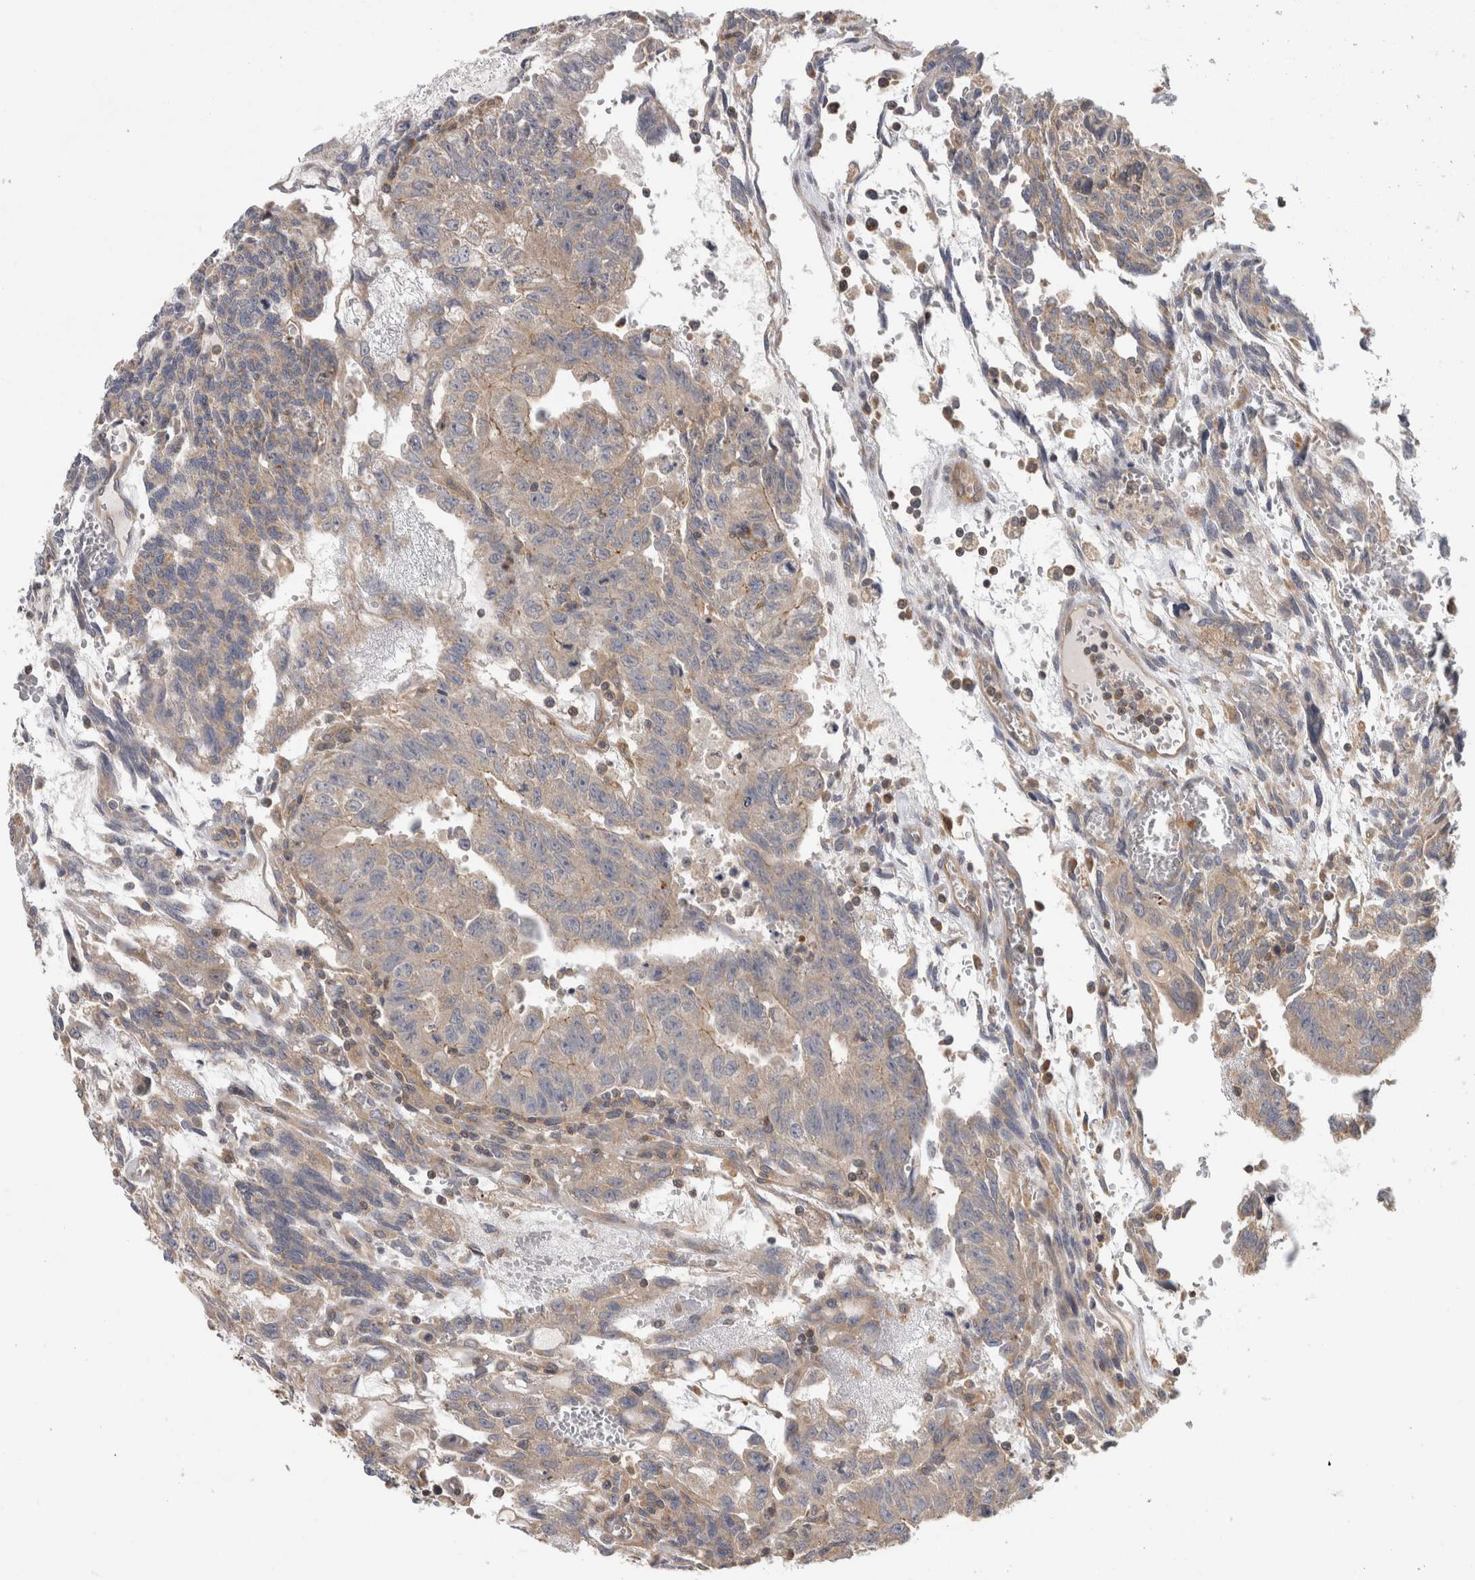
{"staining": {"intensity": "weak", "quantity": "25%-75%", "location": "cytoplasmic/membranous"}, "tissue": "testis cancer", "cell_type": "Tumor cells", "image_type": "cancer", "snomed": [{"axis": "morphology", "description": "Seminoma, NOS"}, {"axis": "morphology", "description": "Carcinoma, Embryonal, NOS"}, {"axis": "topography", "description": "Testis"}], "caption": "Brown immunohistochemical staining in embryonal carcinoma (testis) exhibits weak cytoplasmic/membranous staining in approximately 25%-75% of tumor cells.", "gene": "GRIK2", "patient": {"sex": "male", "age": 52}}